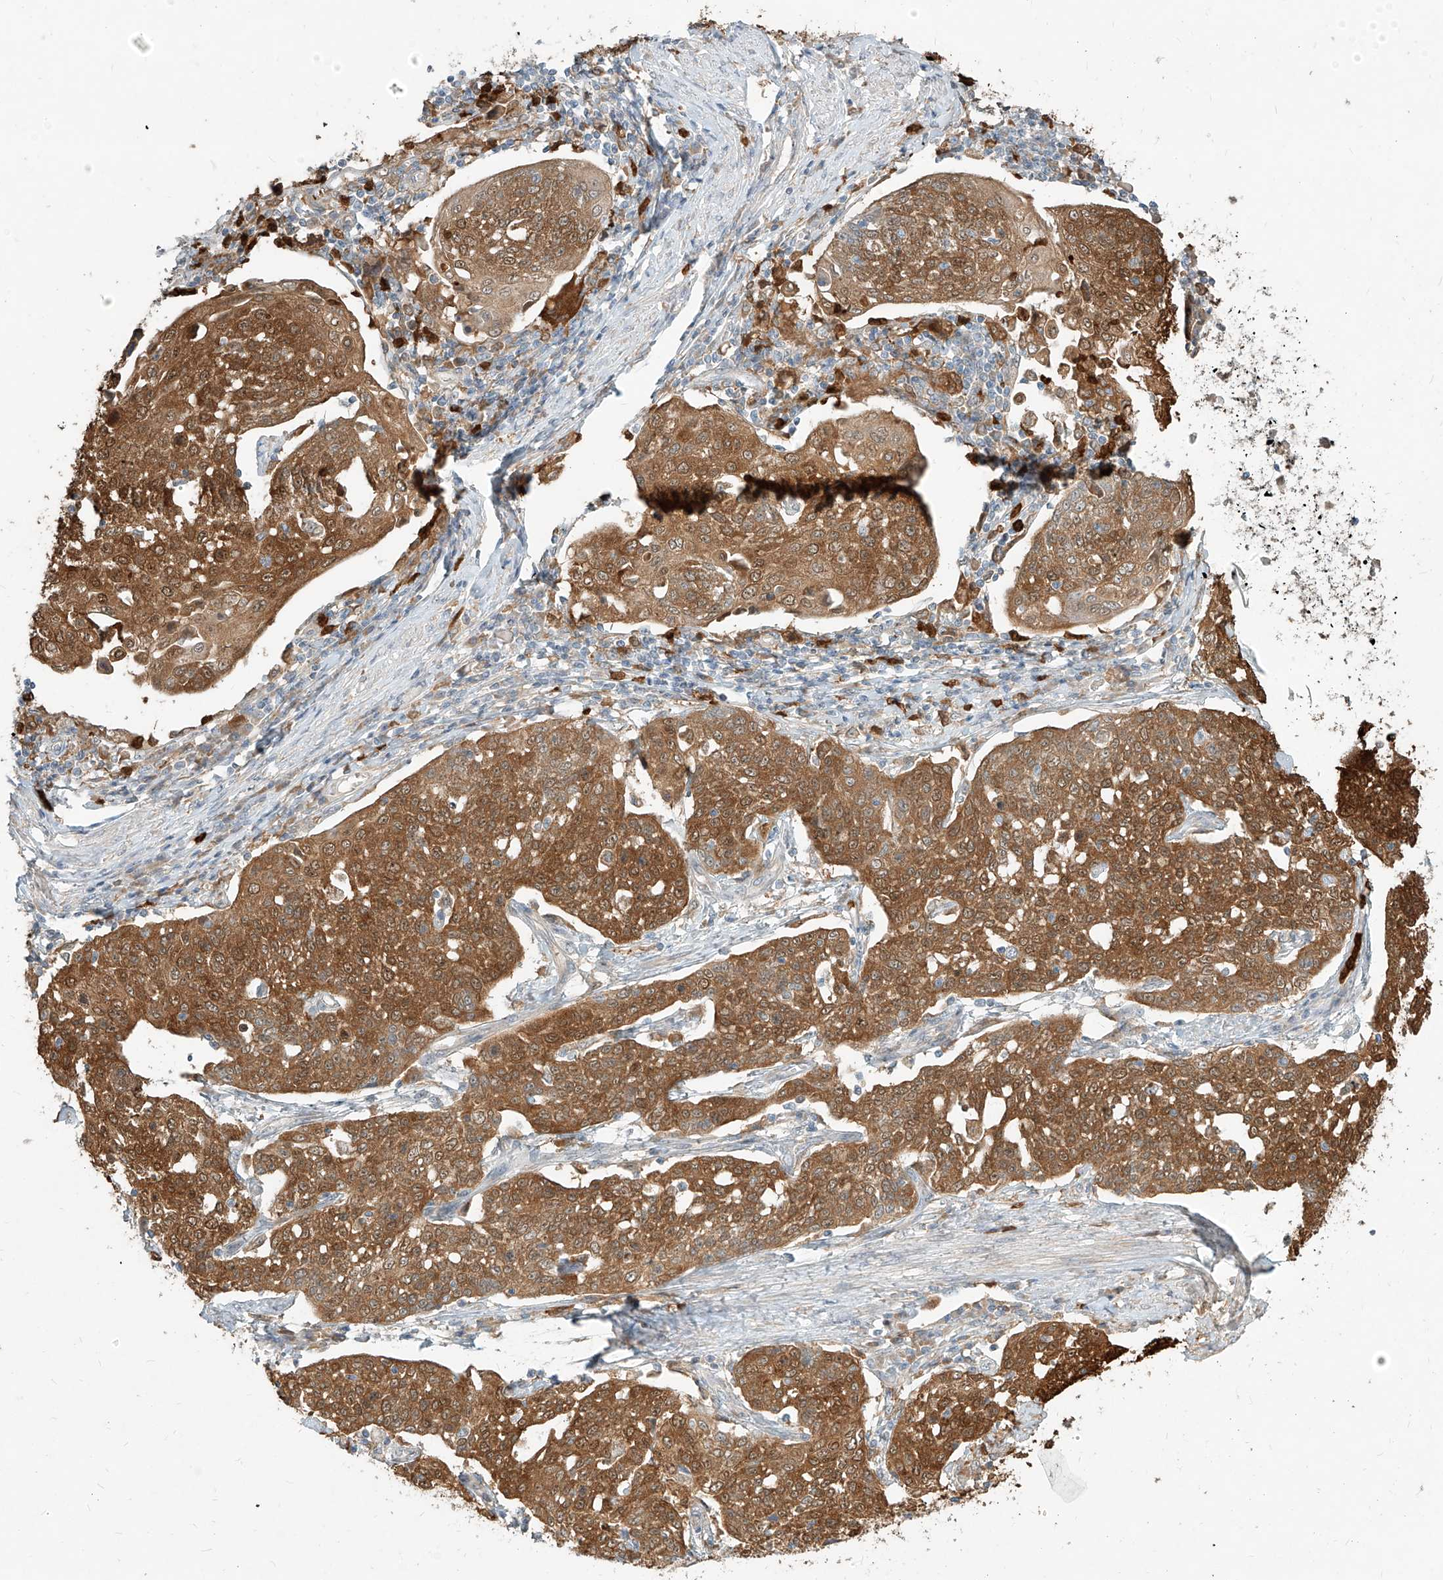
{"staining": {"intensity": "moderate", "quantity": ">75%", "location": "cytoplasmic/membranous"}, "tissue": "cervical cancer", "cell_type": "Tumor cells", "image_type": "cancer", "snomed": [{"axis": "morphology", "description": "Squamous cell carcinoma, NOS"}, {"axis": "topography", "description": "Cervix"}], "caption": "This is an image of immunohistochemistry staining of squamous cell carcinoma (cervical), which shows moderate positivity in the cytoplasmic/membranous of tumor cells.", "gene": "PGD", "patient": {"sex": "female", "age": 34}}